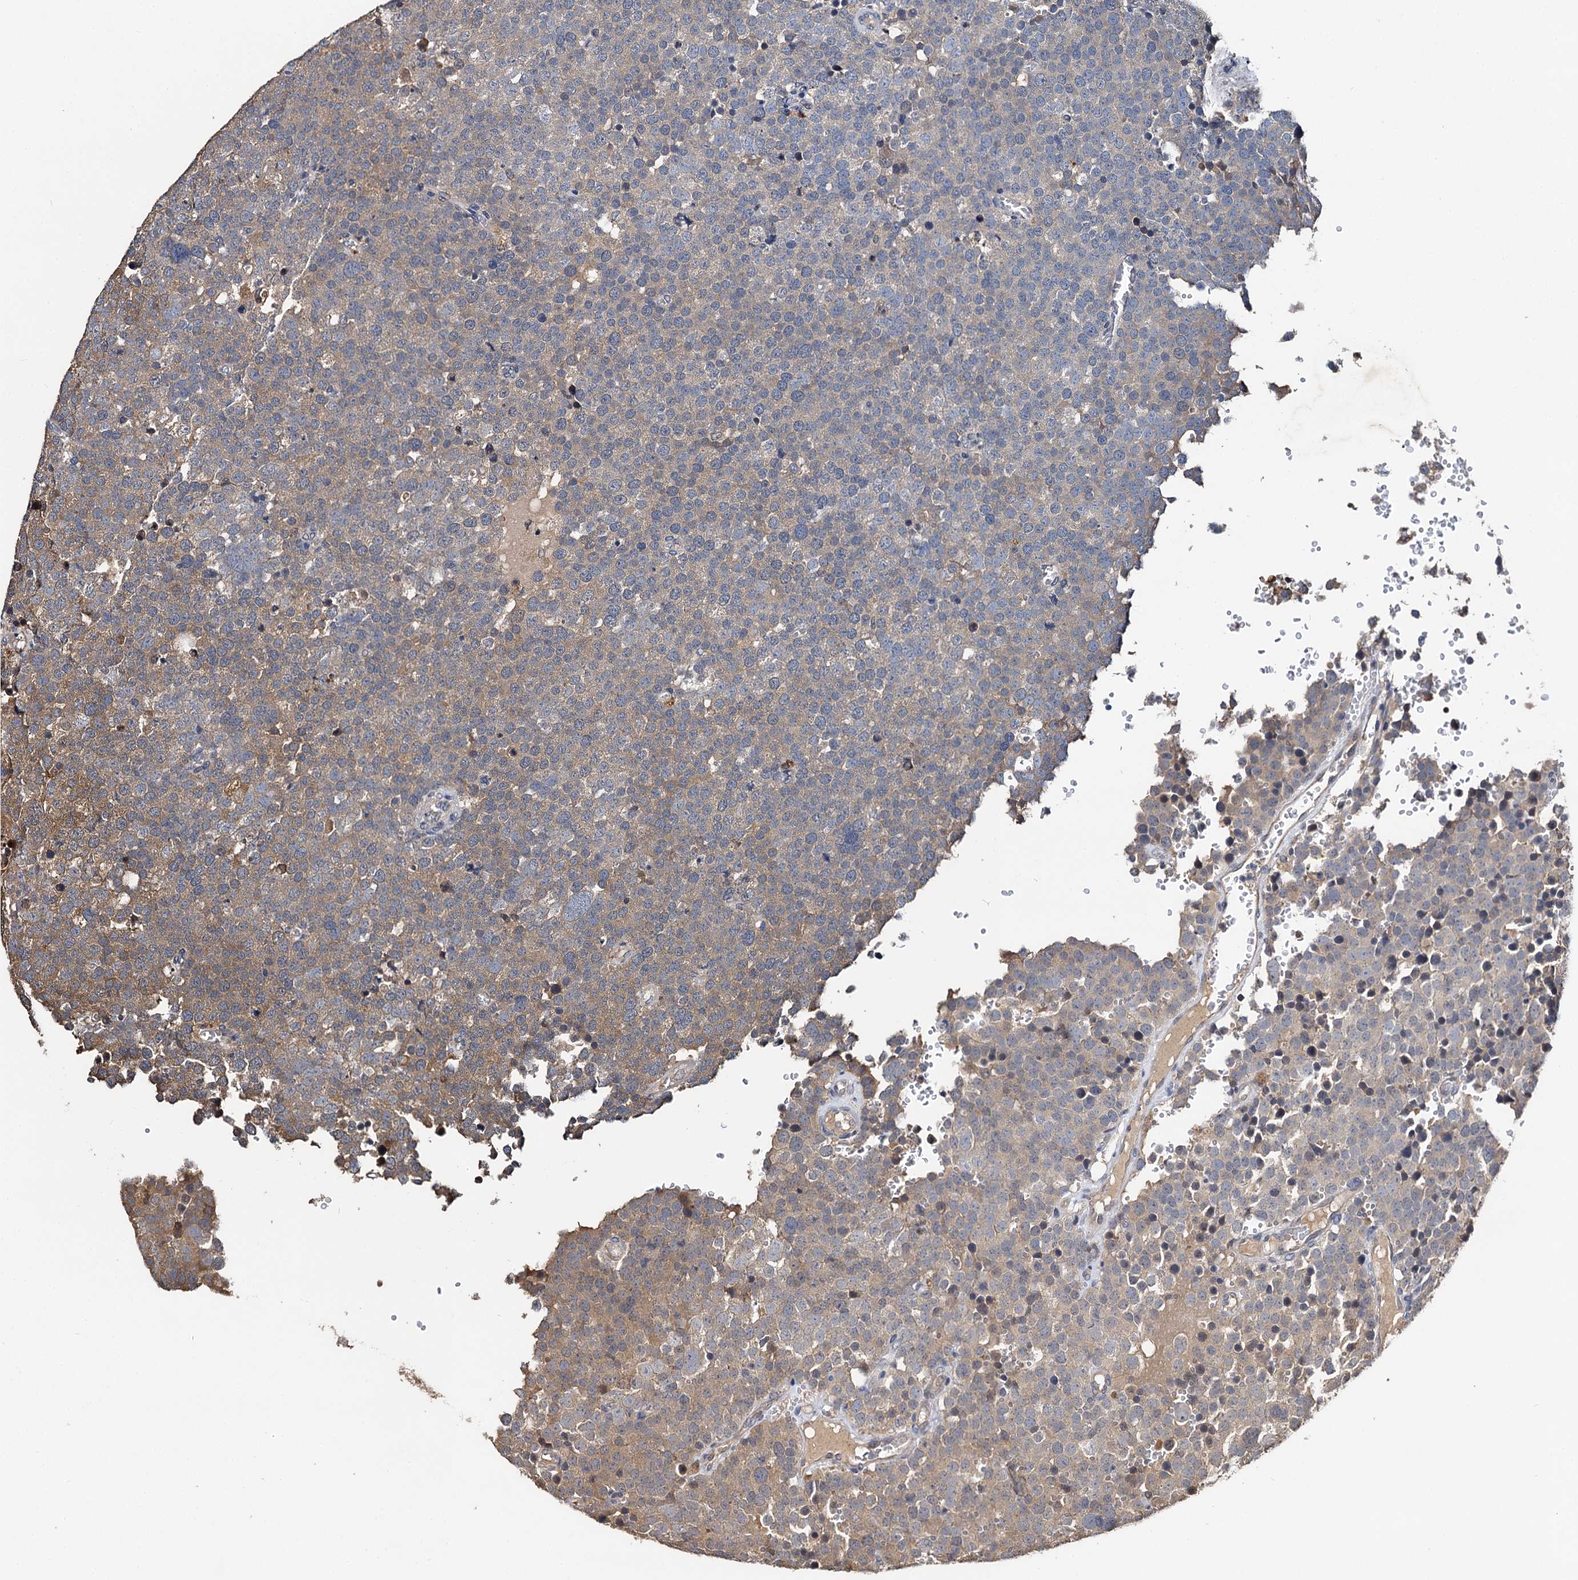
{"staining": {"intensity": "moderate", "quantity": "<25%", "location": "cytoplasmic/membranous"}, "tissue": "testis cancer", "cell_type": "Tumor cells", "image_type": "cancer", "snomed": [{"axis": "morphology", "description": "Seminoma, NOS"}, {"axis": "topography", "description": "Testis"}], "caption": "Human testis cancer stained with a brown dye reveals moderate cytoplasmic/membranous positive staining in approximately <25% of tumor cells.", "gene": "SLC46A3", "patient": {"sex": "male", "age": 71}}